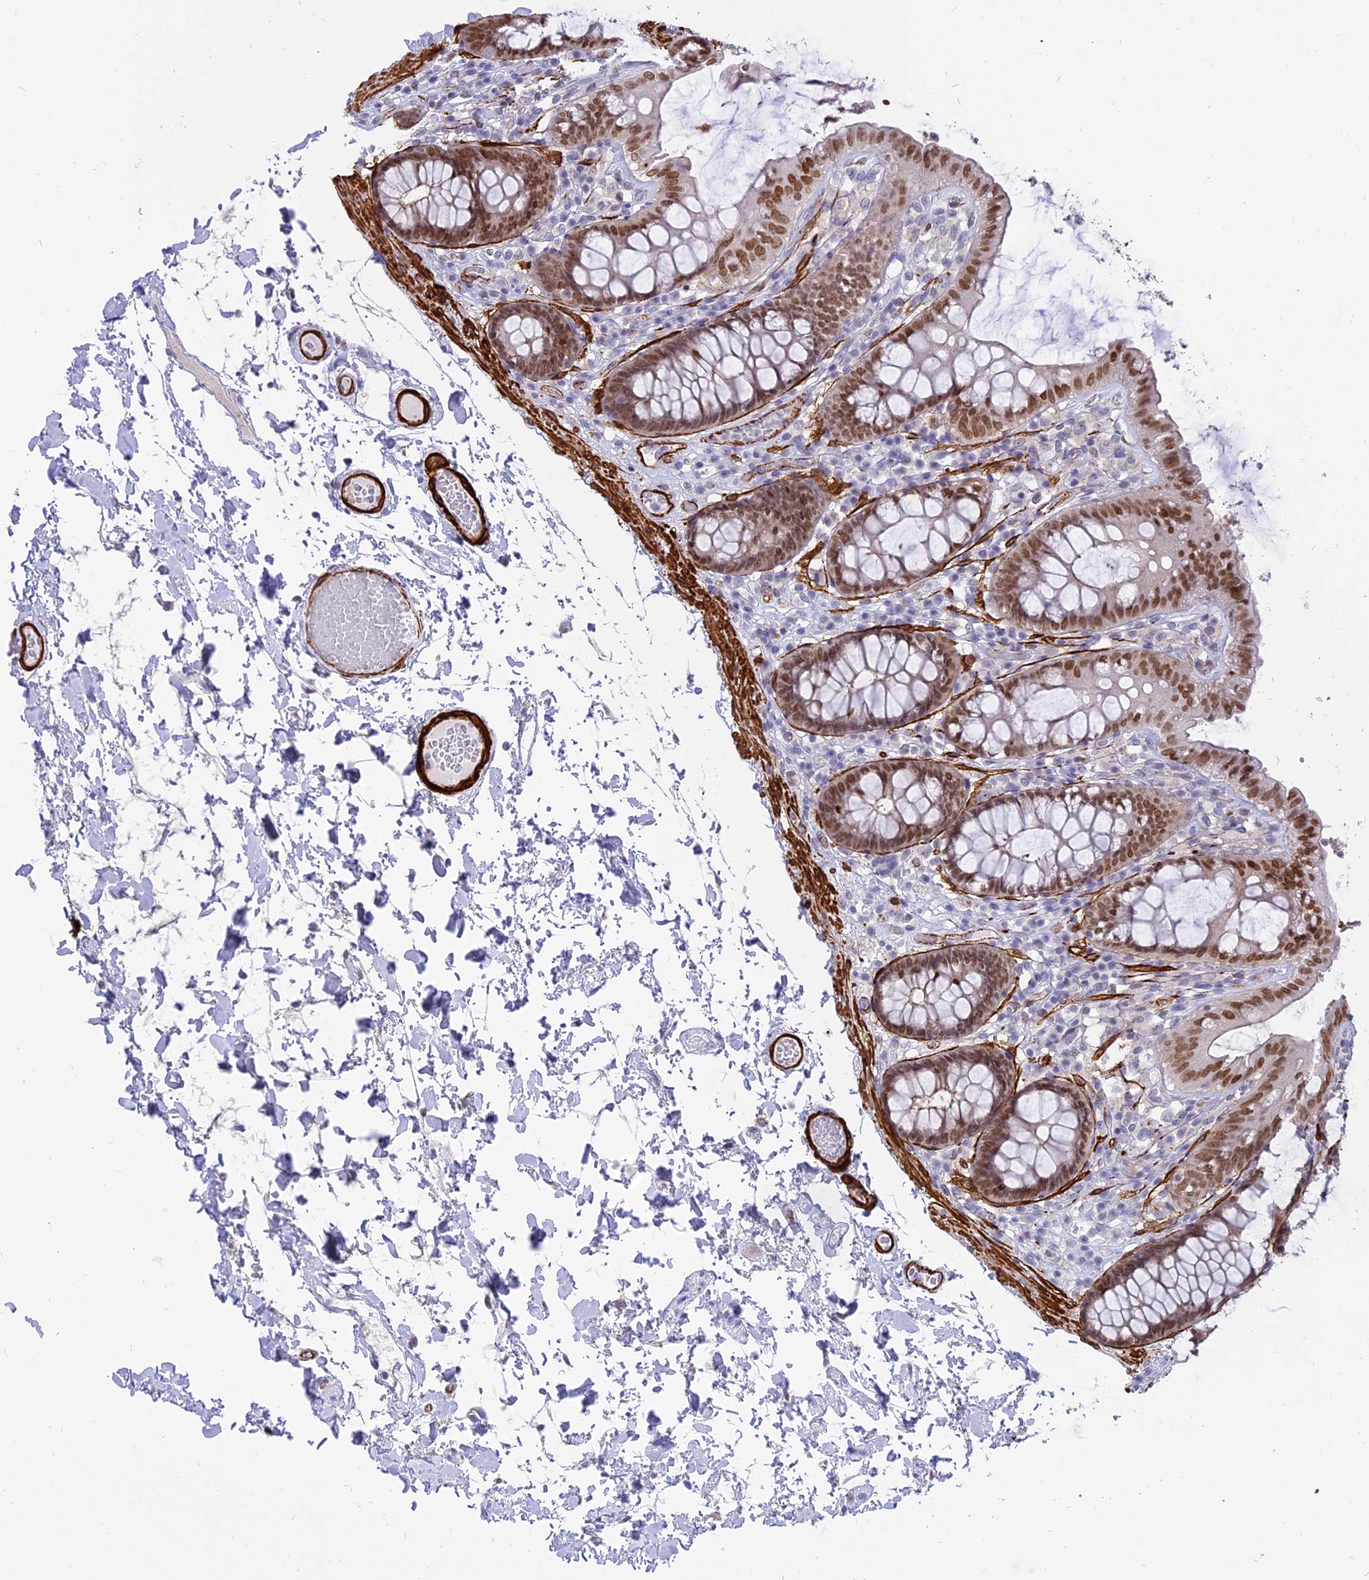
{"staining": {"intensity": "strong", "quantity": ">75%", "location": "cytoplasmic/membranous,nuclear"}, "tissue": "colon", "cell_type": "Endothelial cells", "image_type": "normal", "snomed": [{"axis": "morphology", "description": "Normal tissue, NOS"}, {"axis": "topography", "description": "Colon"}], "caption": "Immunohistochemistry image of benign colon stained for a protein (brown), which demonstrates high levels of strong cytoplasmic/membranous,nuclear expression in about >75% of endothelial cells.", "gene": "CENPV", "patient": {"sex": "male", "age": 84}}